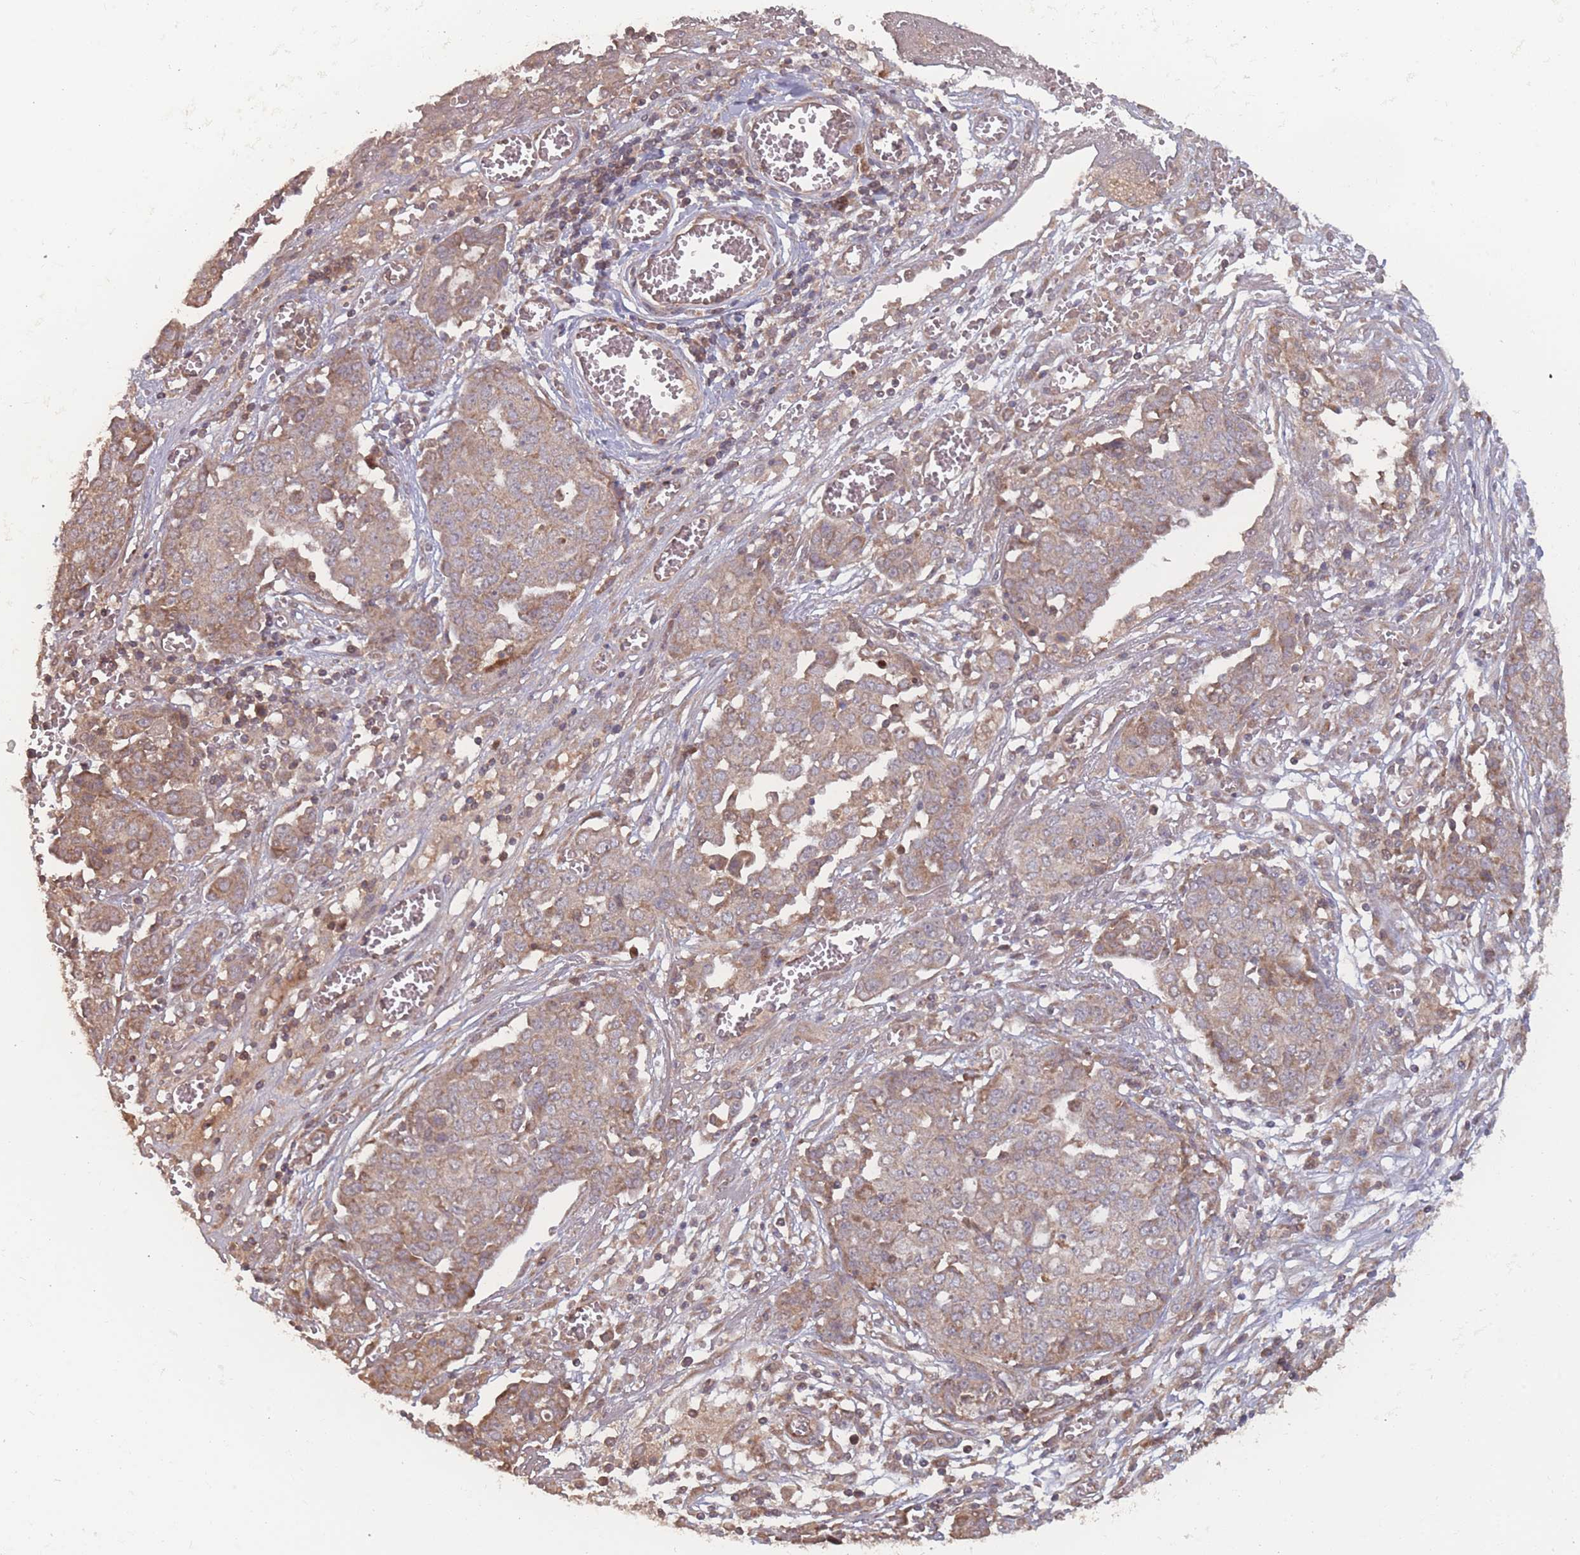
{"staining": {"intensity": "weak", "quantity": "25%-75%", "location": "cytoplasmic/membranous"}, "tissue": "ovarian cancer", "cell_type": "Tumor cells", "image_type": "cancer", "snomed": [{"axis": "morphology", "description": "Cystadenocarcinoma, serous, NOS"}, {"axis": "topography", "description": "Soft tissue"}, {"axis": "topography", "description": "Ovary"}], "caption": "Tumor cells show low levels of weak cytoplasmic/membranous expression in approximately 25%-75% of cells in ovarian cancer. The staining was performed using DAB to visualize the protein expression in brown, while the nuclei were stained in blue with hematoxylin (Magnification: 20x).", "gene": "ATP5MG", "patient": {"sex": "female", "age": 57}}